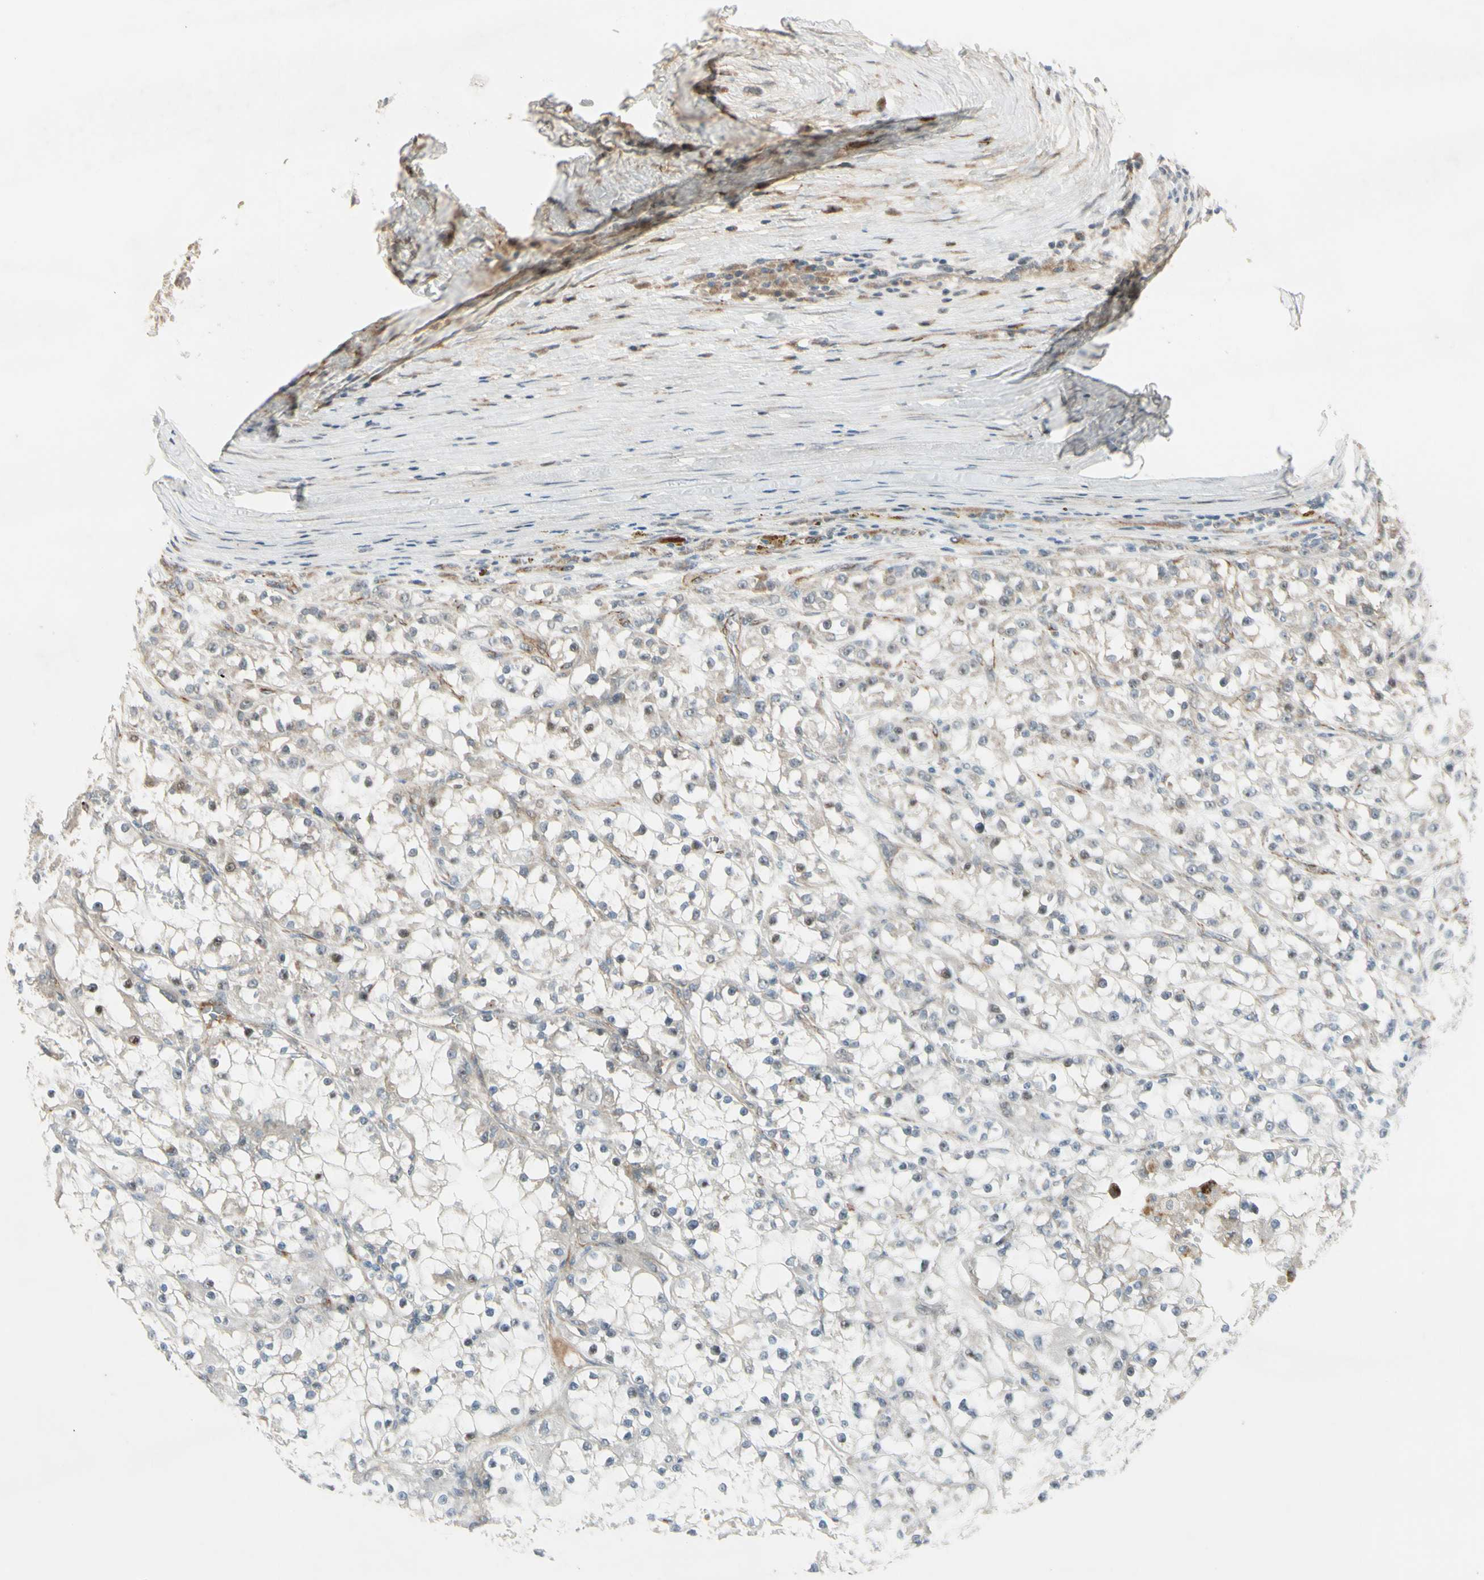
{"staining": {"intensity": "weak", "quantity": "<25%", "location": "nuclear"}, "tissue": "renal cancer", "cell_type": "Tumor cells", "image_type": "cancer", "snomed": [{"axis": "morphology", "description": "Adenocarcinoma, NOS"}, {"axis": "topography", "description": "Kidney"}], "caption": "The IHC micrograph has no significant staining in tumor cells of renal adenocarcinoma tissue.", "gene": "NDFIP1", "patient": {"sex": "female", "age": 52}}